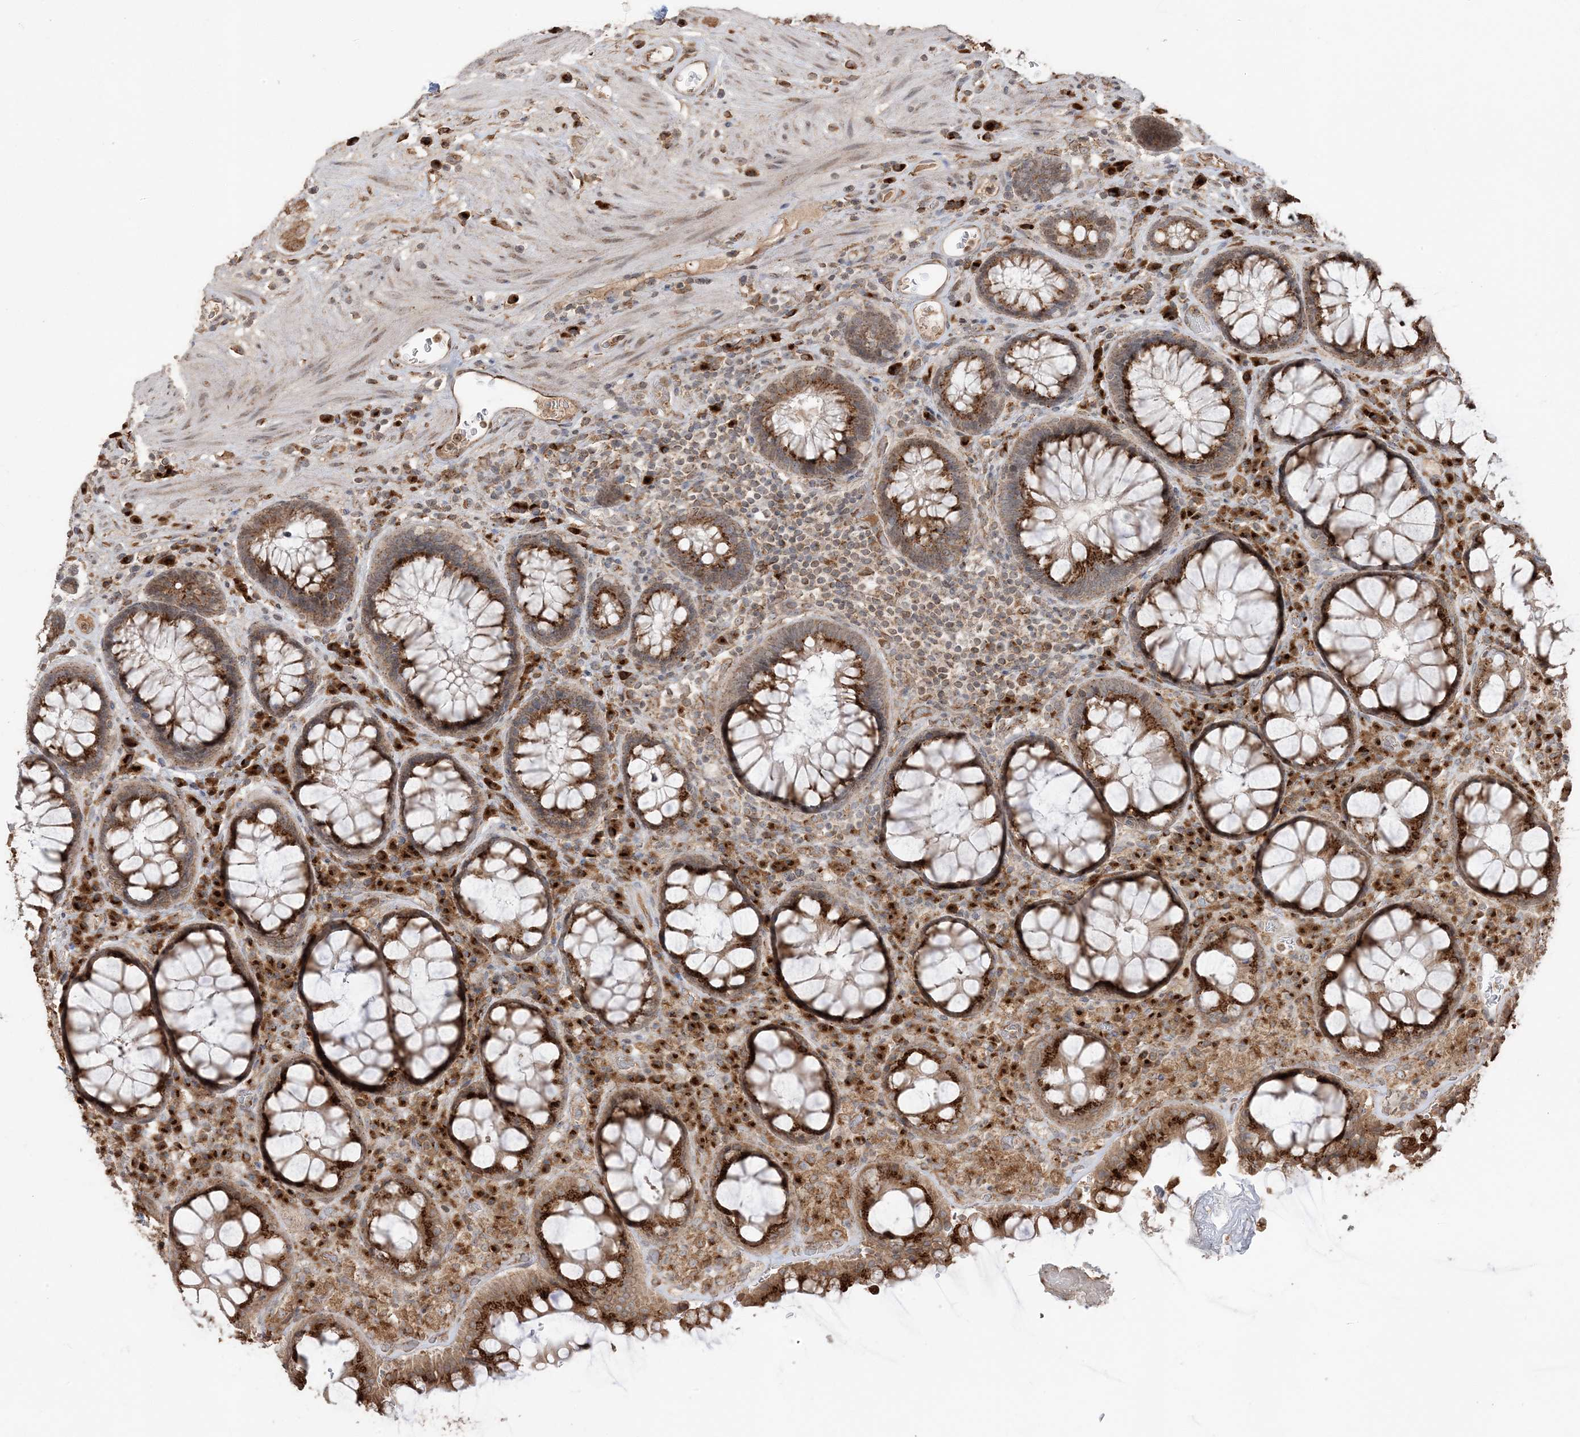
{"staining": {"intensity": "strong", "quantity": ">75%", "location": "cytoplasmic/membranous"}, "tissue": "rectum", "cell_type": "Glandular cells", "image_type": "normal", "snomed": [{"axis": "morphology", "description": "Normal tissue, NOS"}, {"axis": "topography", "description": "Rectum"}], "caption": "Immunohistochemical staining of normal rectum displays strong cytoplasmic/membranous protein staining in approximately >75% of glandular cells.", "gene": "RER1", "patient": {"sex": "male", "age": 64}}